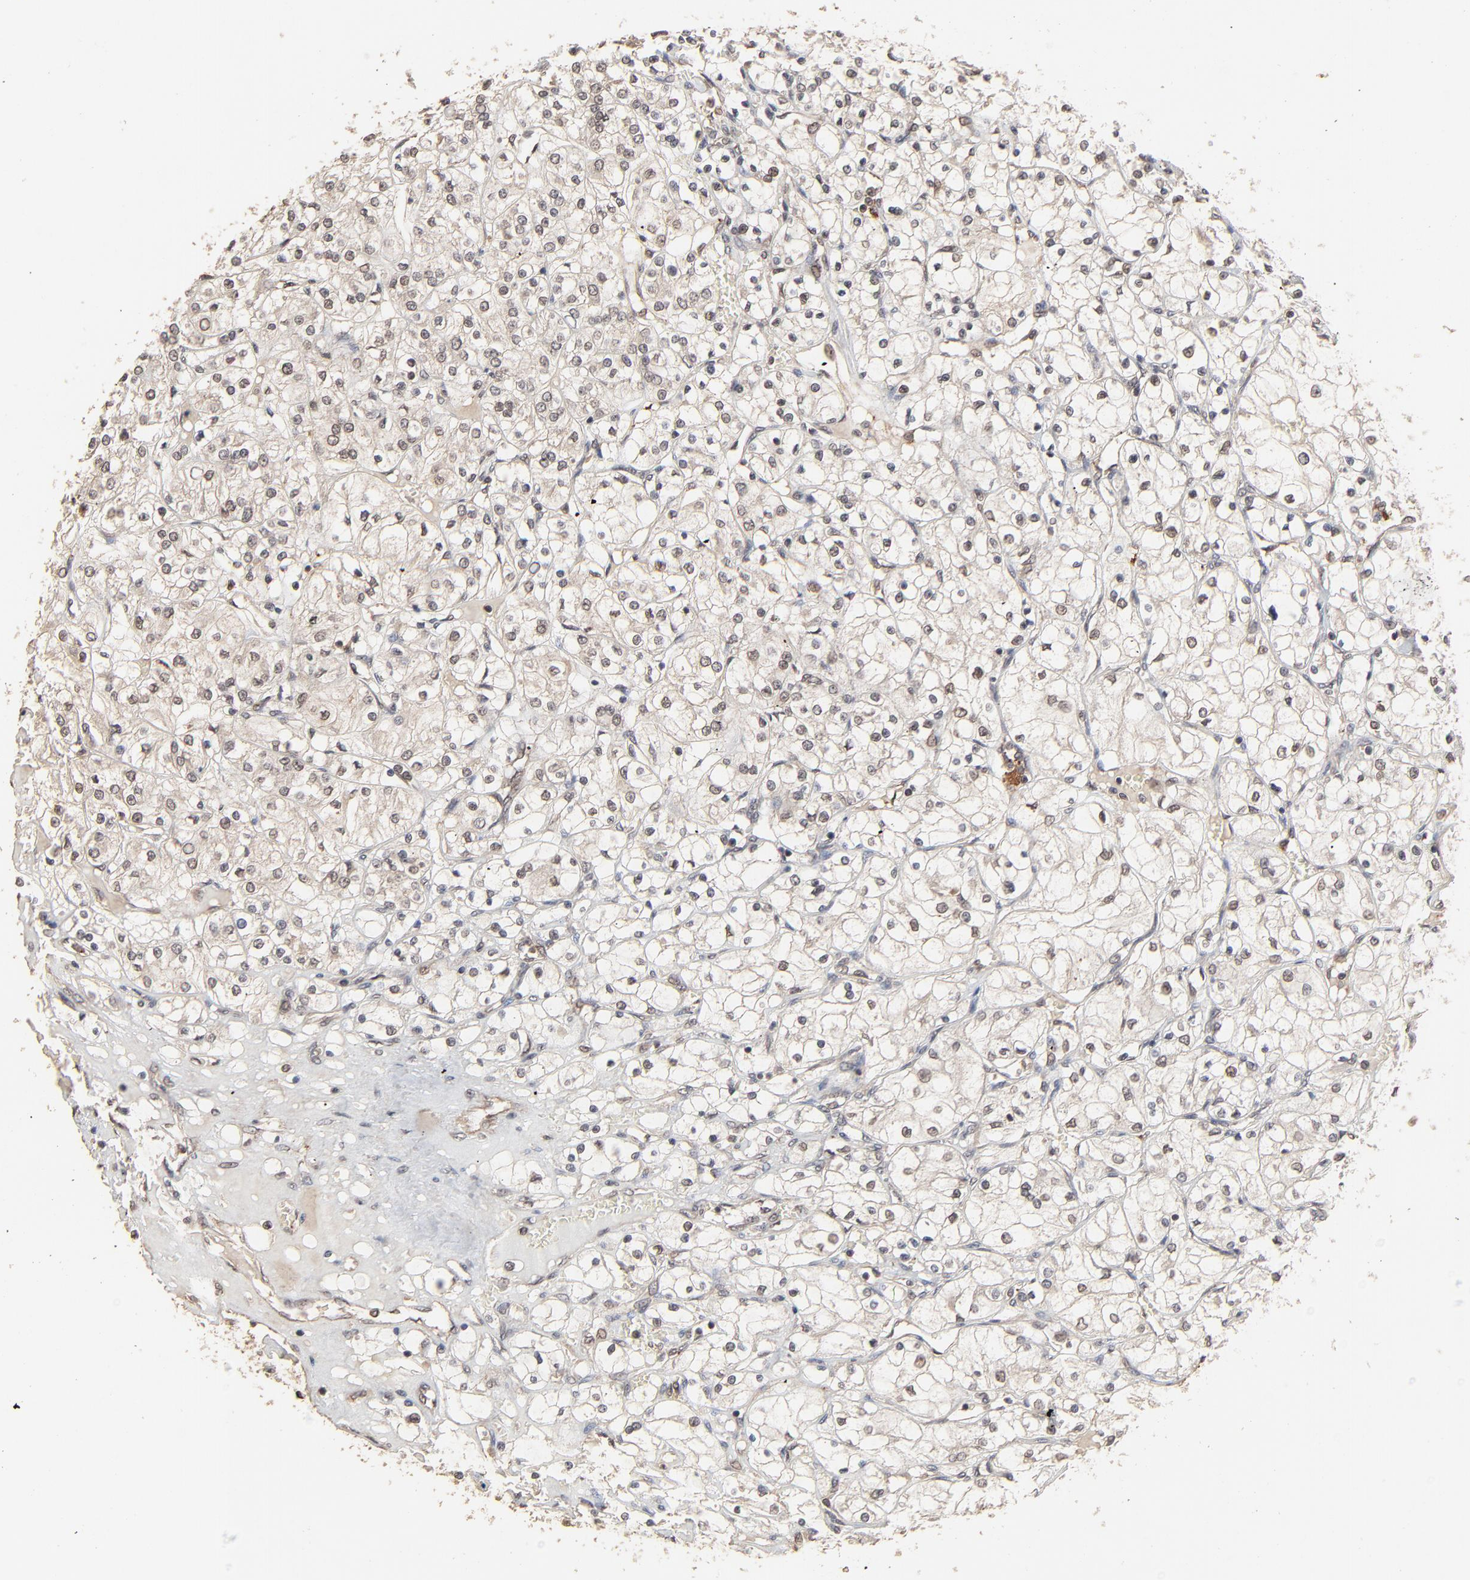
{"staining": {"intensity": "weak", "quantity": "25%-75%", "location": "cytoplasmic/membranous,nuclear"}, "tissue": "renal cancer", "cell_type": "Tumor cells", "image_type": "cancer", "snomed": [{"axis": "morphology", "description": "Adenocarcinoma, NOS"}, {"axis": "topography", "description": "Kidney"}], "caption": "The image displays staining of adenocarcinoma (renal), revealing weak cytoplasmic/membranous and nuclear protein expression (brown color) within tumor cells. Immunohistochemistry stains the protein in brown and the nuclei are stained blue.", "gene": "FAM227A", "patient": {"sex": "male", "age": 61}}